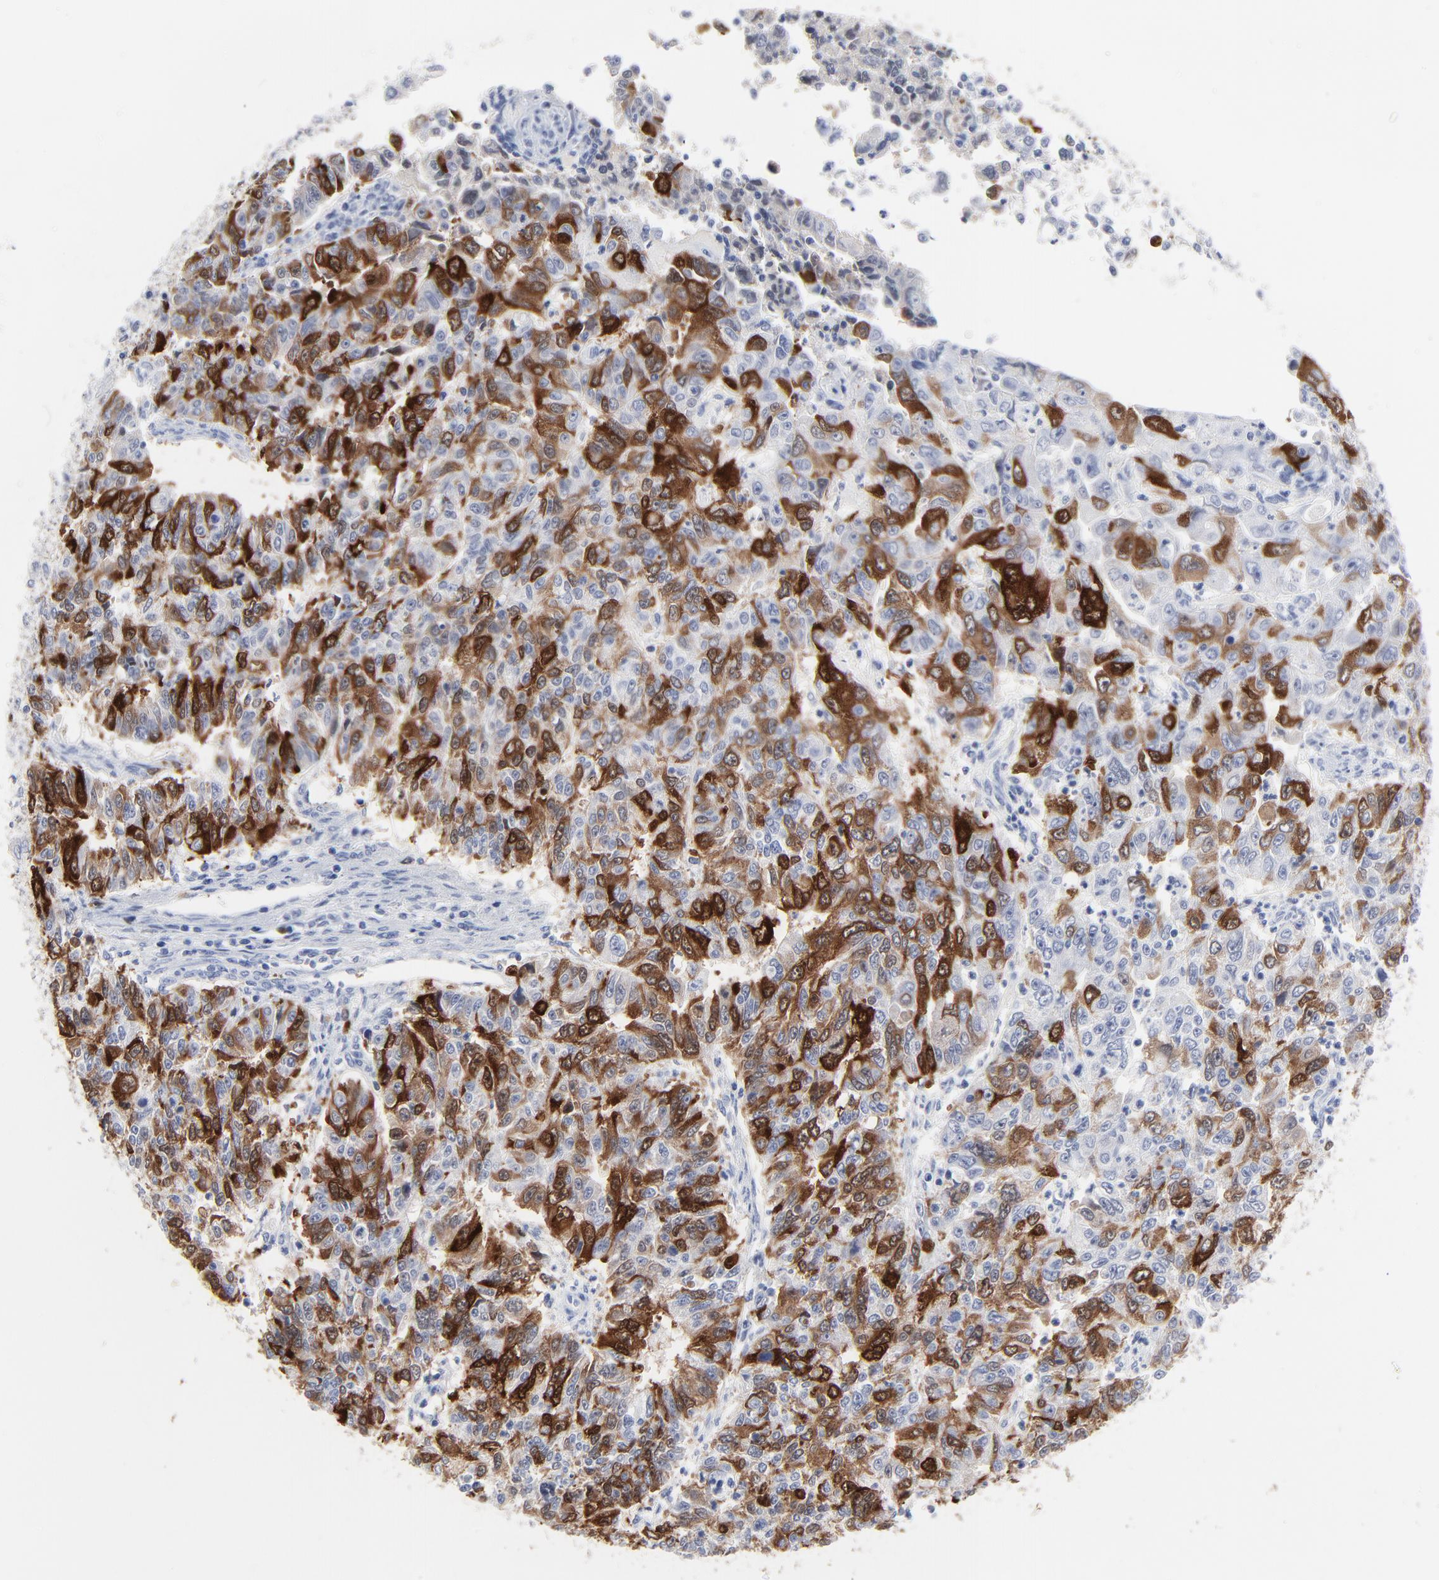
{"staining": {"intensity": "strong", "quantity": ">75%", "location": "cytoplasmic/membranous,nuclear"}, "tissue": "endometrial cancer", "cell_type": "Tumor cells", "image_type": "cancer", "snomed": [{"axis": "morphology", "description": "Adenocarcinoma, NOS"}, {"axis": "topography", "description": "Endometrium"}], "caption": "Immunohistochemical staining of adenocarcinoma (endometrial) shows high levels of strong cytoplasmic/membranous and nuclear protein expression in approximately >75% of tumor cells. (brown staining indicates protein expression, while blue staining denotes nuclei).", "gene": "CDK1", "patient": {"sex": "female", "age": 42}}